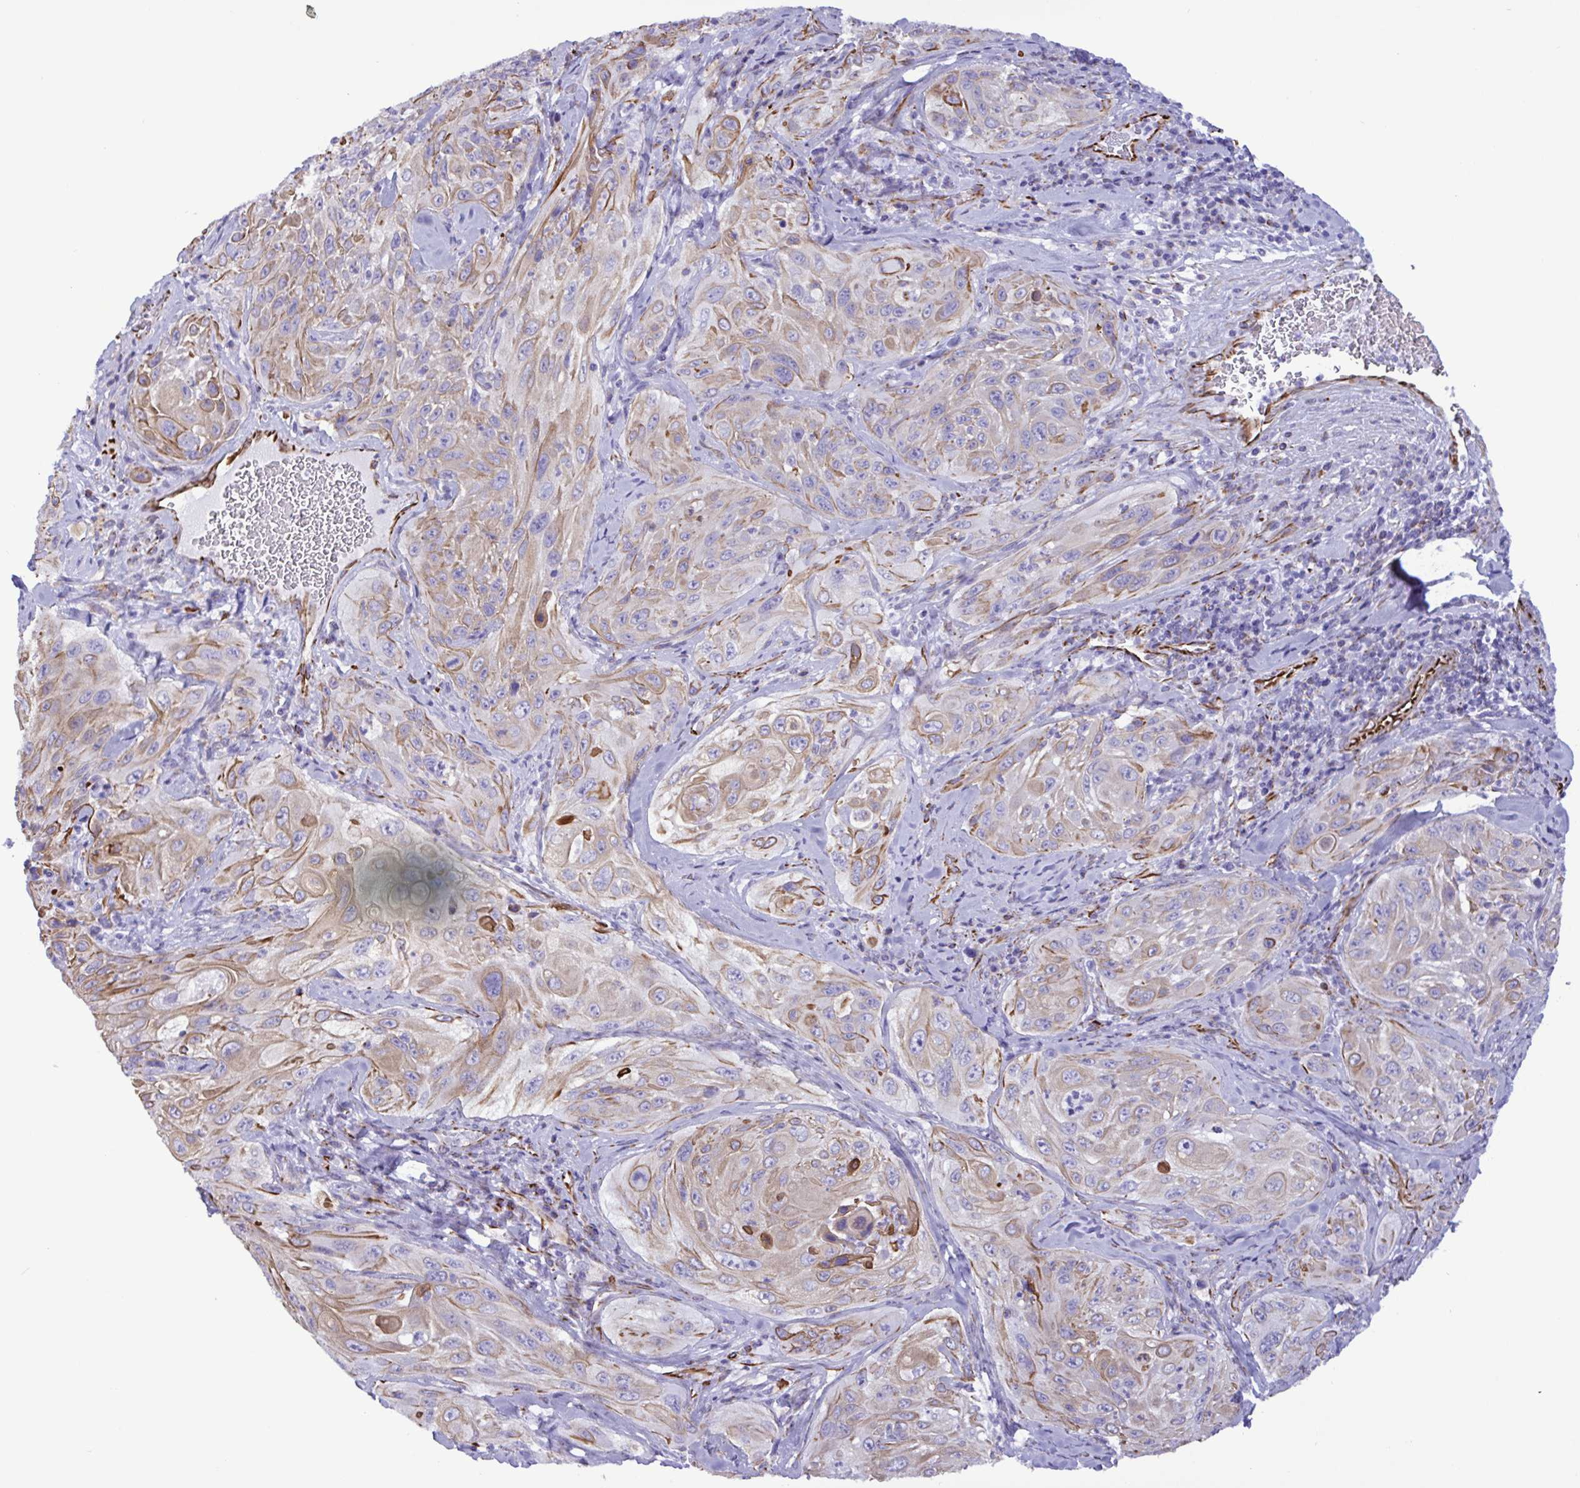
{"staining": {"intensity": "weak", "quantity": ">75%", "location": "cytoplasmic/membranous"}, "tissue": "cervical cancer", "cell_type": "Tumor cells", "image_type": "cancer", "snomed": [{"axis": "morphology", "description": "Squamous cell carcinoma, NOS"}, {"axis": "topography", "description": "Cervix"}], "caption": "This is an image of IHC staining of cervical cancer, which shows weak positivity in the cytoplasmic/membranous of tumor cells.", "gene": "SMAD5", "patient": {"sex": "female", "age": 42}}